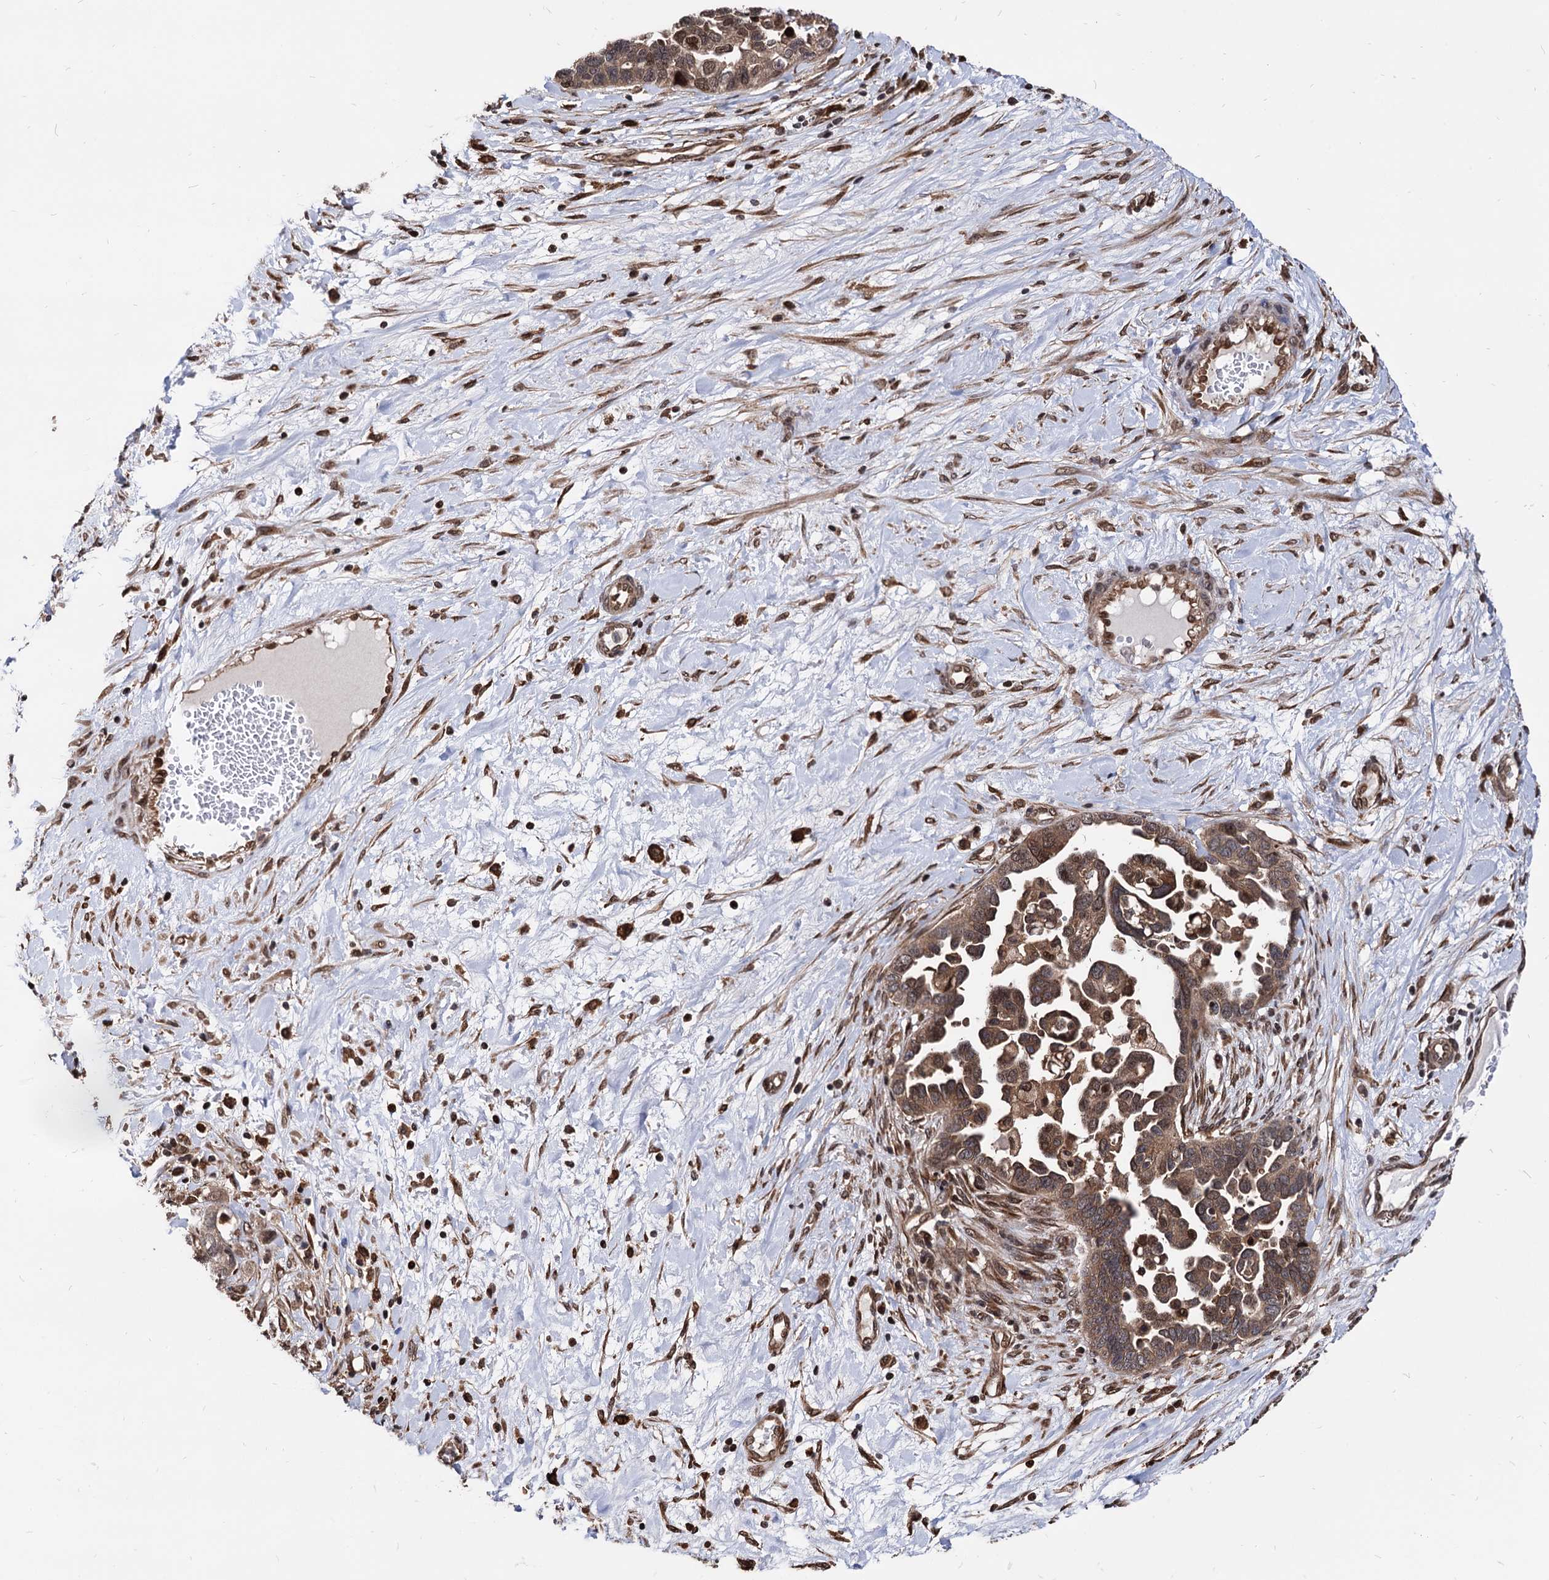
{"staining": {"intensity": "moderate", "quantity": ">75%", "location": "cytoplasmic/membranous"}, "tissue": "ovarian cancer", "cell_type": "Tumor cells", "image_type": "cancer", "snomed": [{"axis": "morphology", "description": "Cystadenocarcinoma, serous, NOS"}, {"axis": "topography", "description": "Ovary"}], "caption": "Immunohistochemistry (IHC) (DAB) staining of human ovarian serous cystadenocarcinoma displays moderate cytoplasmic/membranous protein staining in about >75% of tumor cells.", "gene": "ANKRD12", "patient": {"sex": "female", "age": 54}}